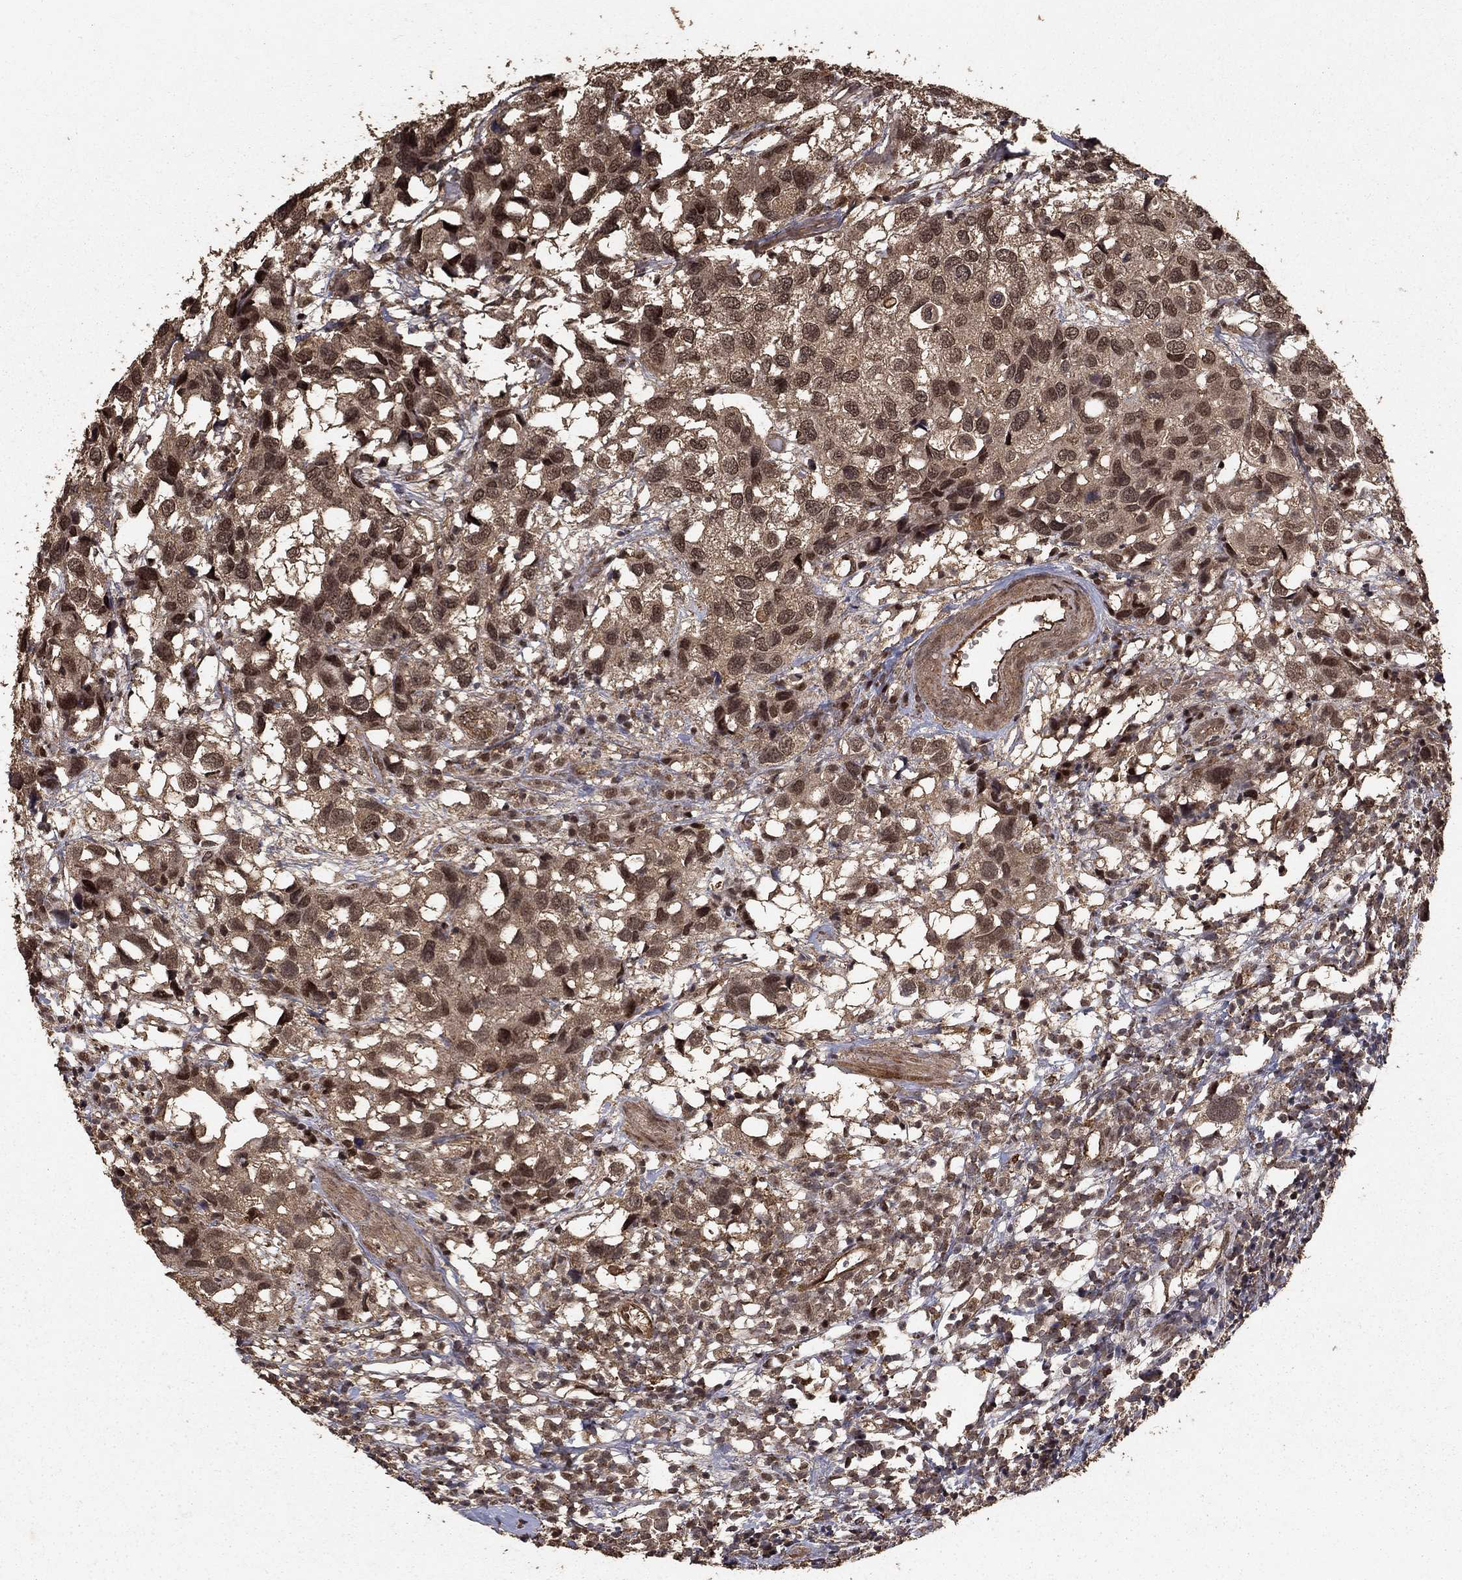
{"staining": {"intensity": "moderate", "quantity": "25%-75%", "location": "cytoplasmic/membranous,nuclear"}, "tissue": "urothelial cancer", "cell_type": "Tumor cells", "image_type": "cancer", "snomed": [{"axis": "morphology", "description": "Urothelial carcinoma, High grade"}, {"axis": "topography", "description": "Urinary bladder"}], "caption": "A medium amount of moderate cytoplasmic/membranous and nuclear expression is appreciated in approximately 25%-75% of tumor cells in high-grade urothelial carcinoma tissue.", "gene": "PRDM1", "patient": {"sex": "male", "age": 79}}